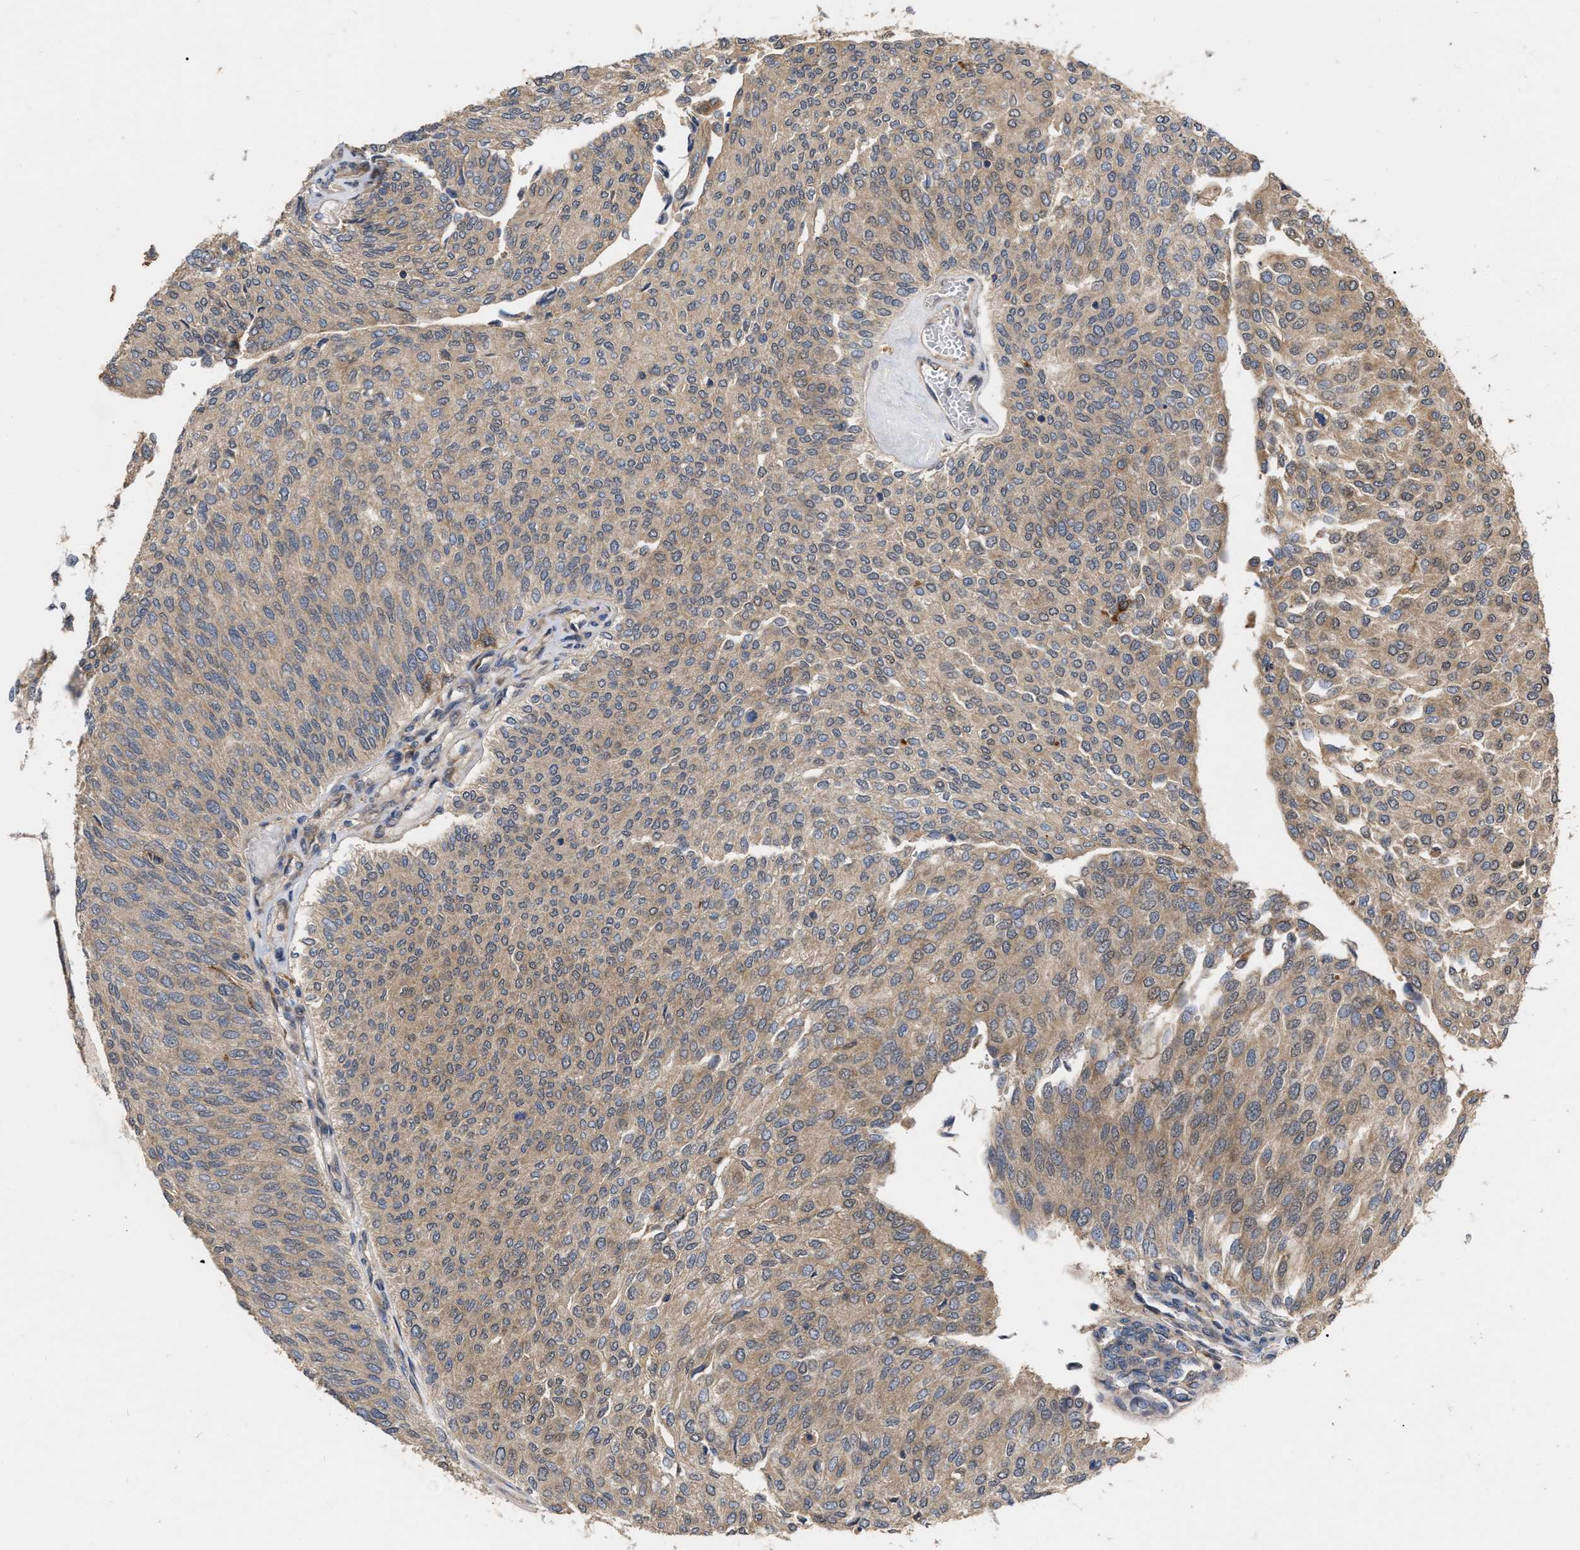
{"staining": {"intensity": "moderate", "quantity": ">75%", "location": "cytoplasmic/membranous"}, "tissue": "urothelial cancer", "cell_type": "Tumor cells", "image_type": "cancer", "snomed": [{"axis": "morphology", "description": "Urothelial carcinoma, Low grade"}, {"axis": "topography", "description": "Urinary bladder"}], "caption": "The photomicrograph reveals immunohistochemical staining of urothelial cancer. There is moderate cytoplasmic/membranous positivity is identified in approximately >75% of tumor cells.", "gene": "CDKN2C", "patient": {"sex": "female", "age": 79}}